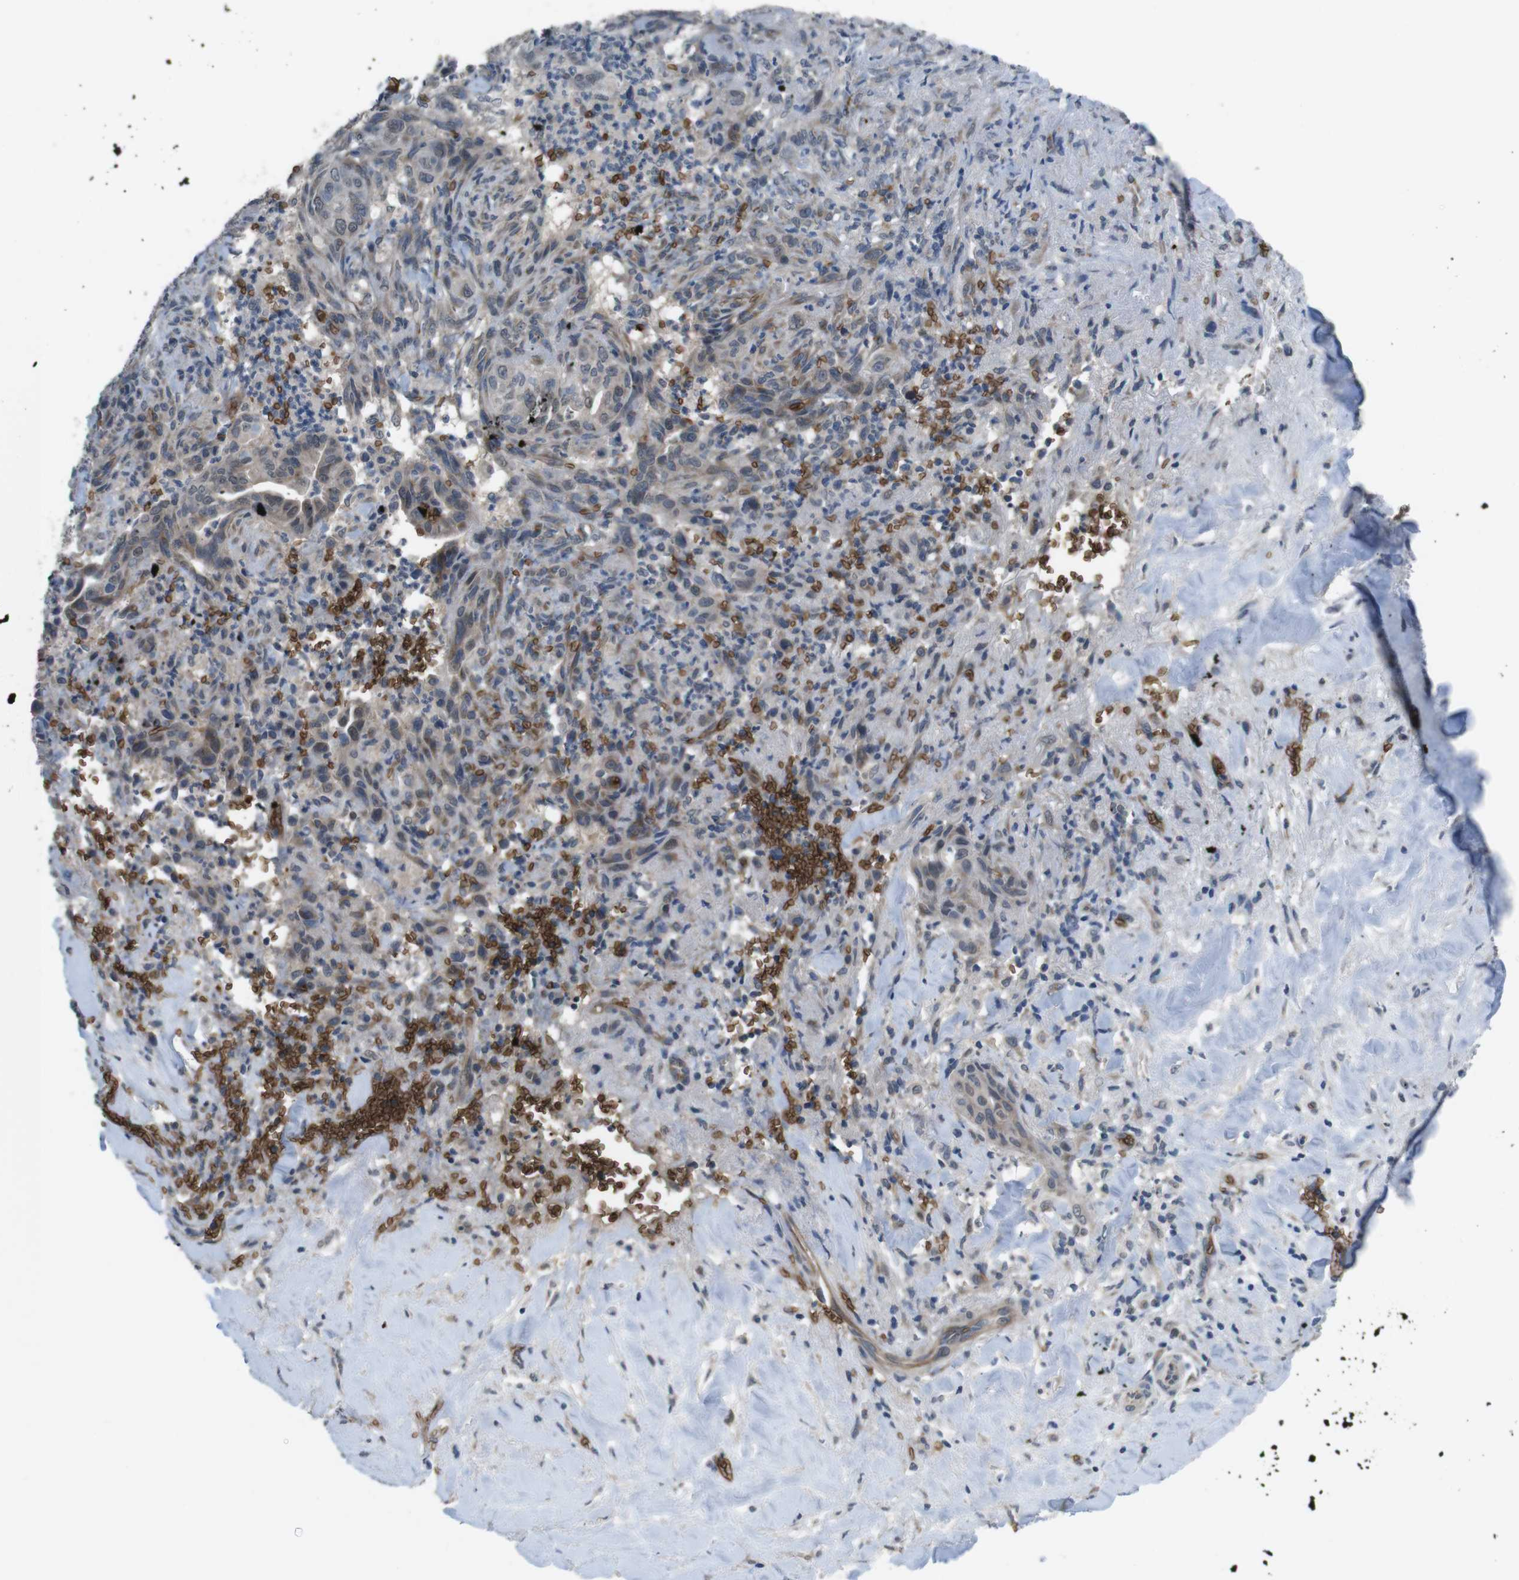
{"staining": {"intensity": "weak", "quantity": ">75%", "location": "cytoplasmic/membranous"}, "tissue": "liver cancer", "cell_type": "Tumor cells", "image_type": "cancer", "snomed": [{"axis": "morphology", "description": "Cholangiocarcinoma"}, {"axis": "topography", "description": "Liver"}], "caption": "Tumor cells demonstrate low levels of weak cytoplasmic/membranous staining in about >75% of cells in human liver cancer.", "gene": "GYPA", "patient": {"sex": "female", "age": 67}}